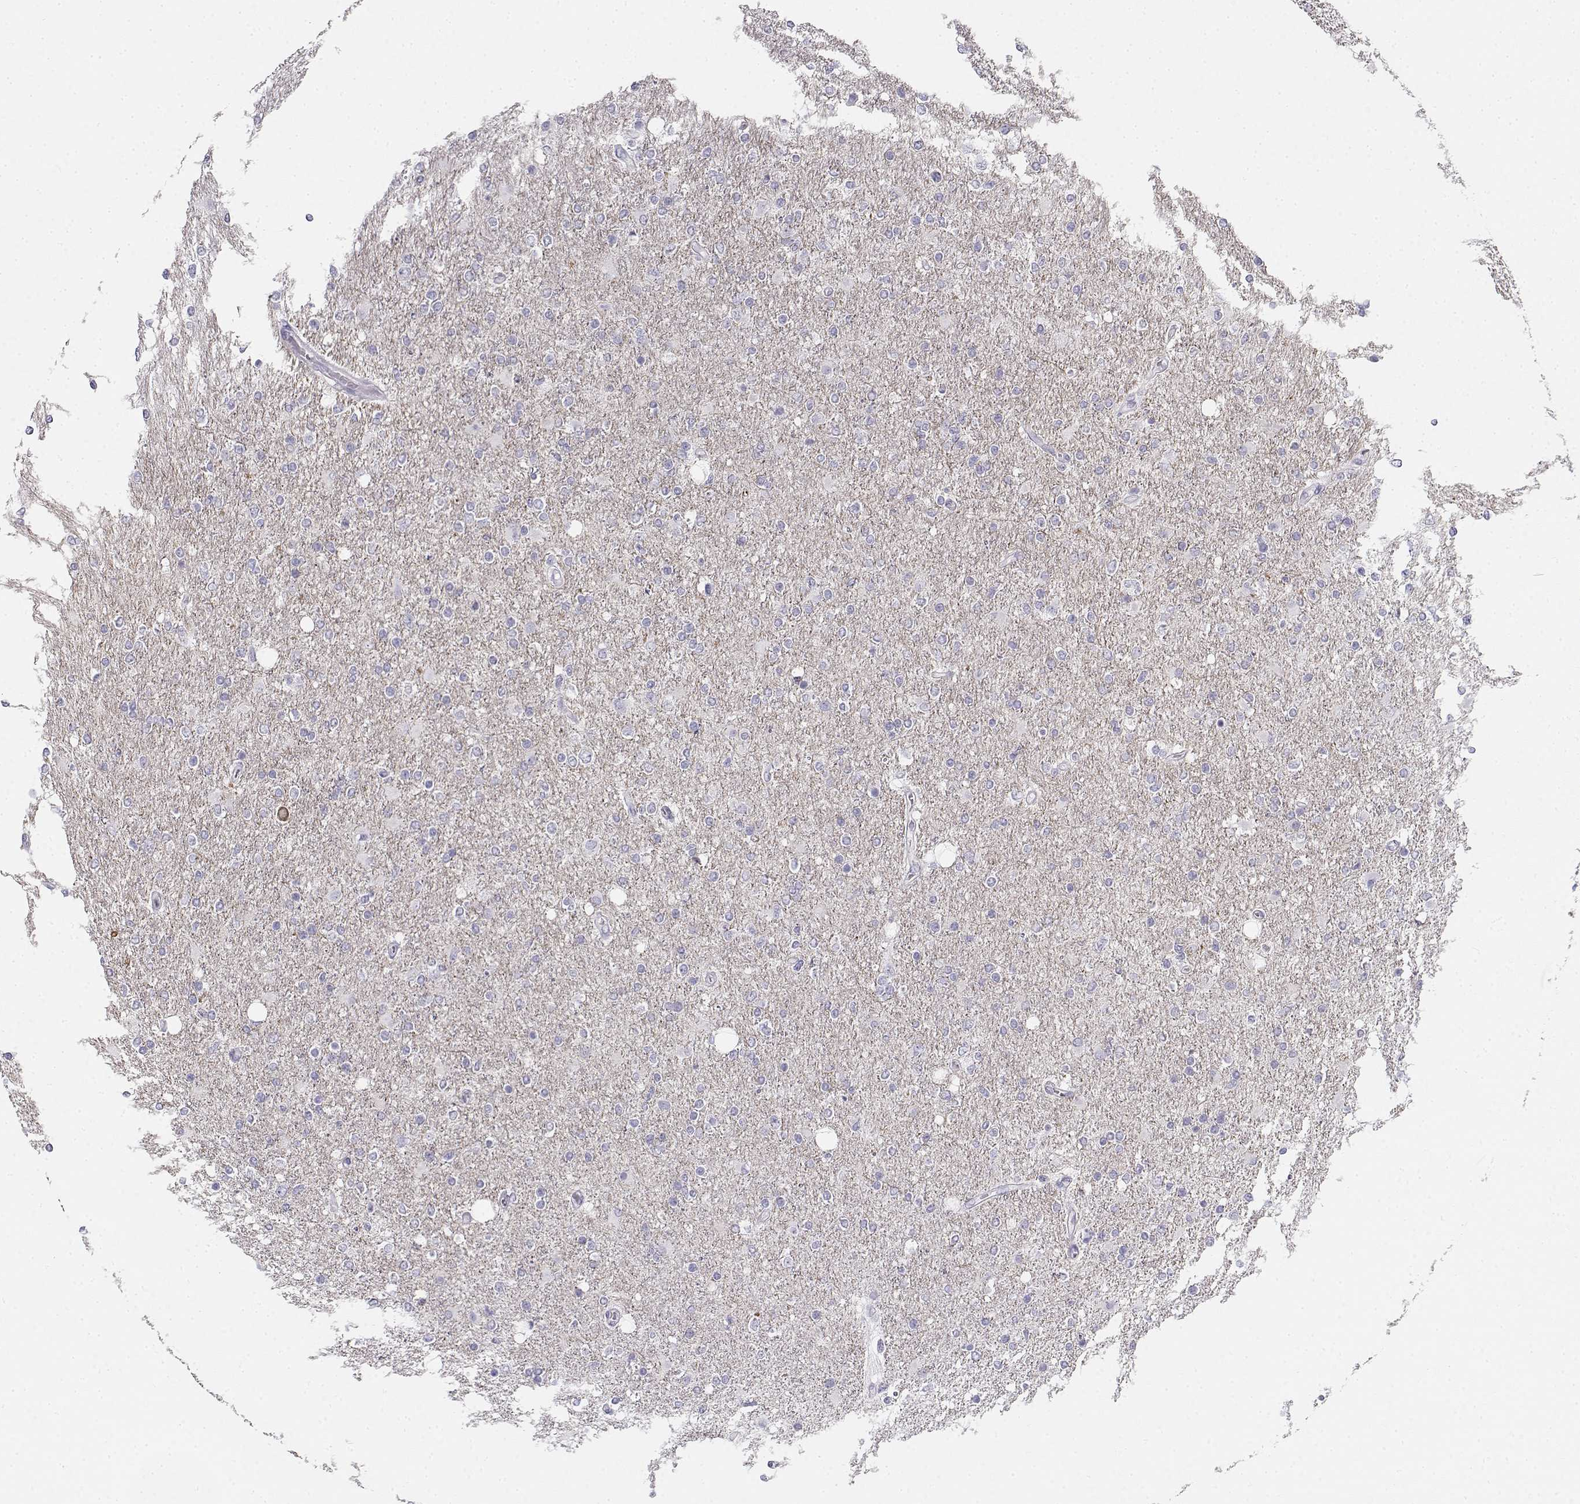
{"staining": {"intensity": "negative", "quantity": "none", "location": "none"}, "tissue": "glioma", "cell_type": "Tumor cells", "image_type": "cancer", "snomed": [{"axis": "morphology", "description": "Glioma, malignant, High grade"}, {"axis": "topography", "description": "Cerebral cortex"}], "caption": "Immunohistochemistry (IHC) of human glioma reveals no staining in tumor cells.", "gene": "CREB3L3", "patient": {"sex": "male", "age": 70}}